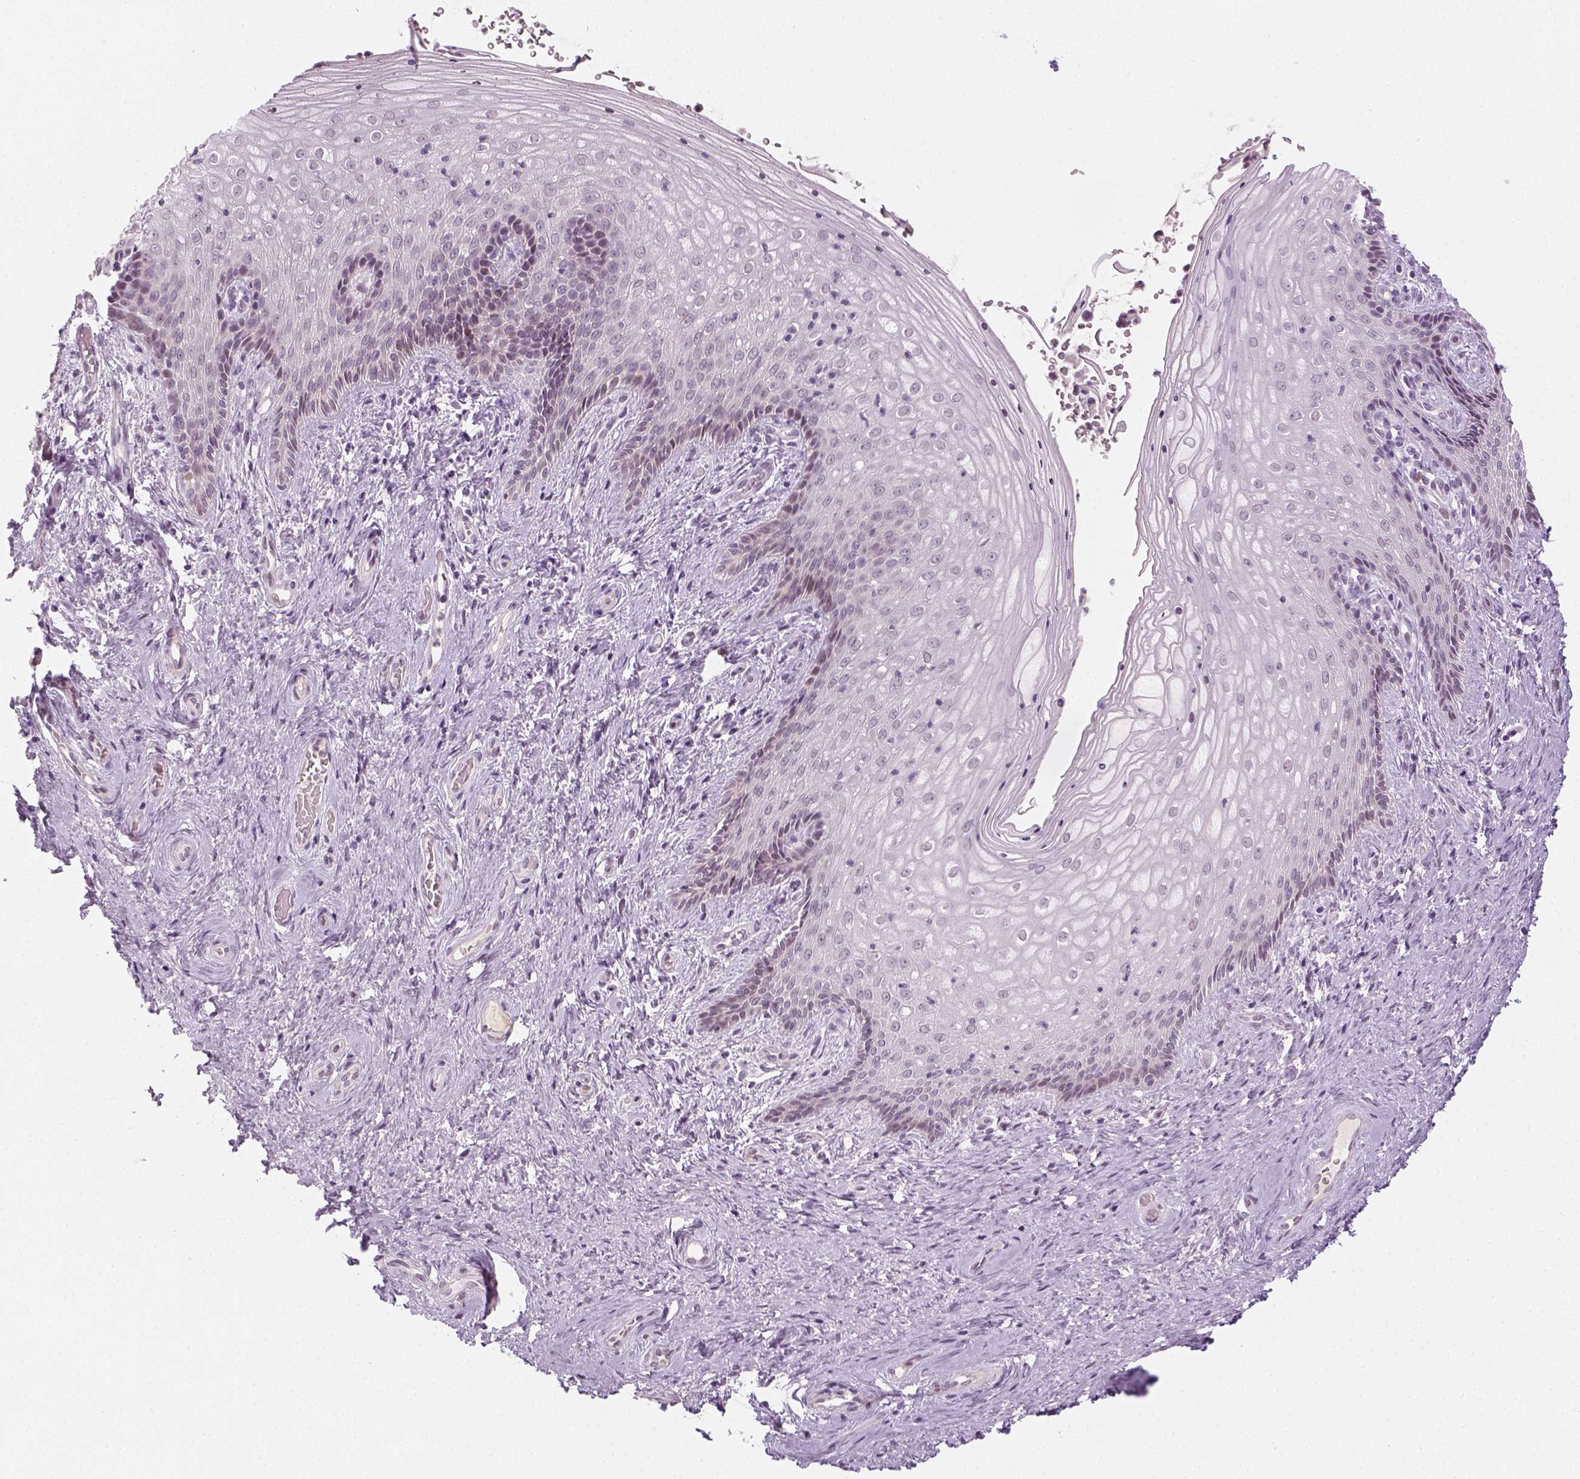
{"staining": {"intensity": "weak", "quantity": "<25%", "location": "nuclear"}, "tissue": "vagina", "cell_type": "Squamous epithelial cells", "image_type": "normal", "snomed": [{"axis": "morphology", "description": "Normal tissue, NOS"}, {"axis": "topography", "description": "Vagina"}], "caption": "Micrograph shows no significant protein staining in squamous epithelial cells of normal vagina.", "gene": "MAGEB3", "patient": {"sex": "female", "age": 45}}